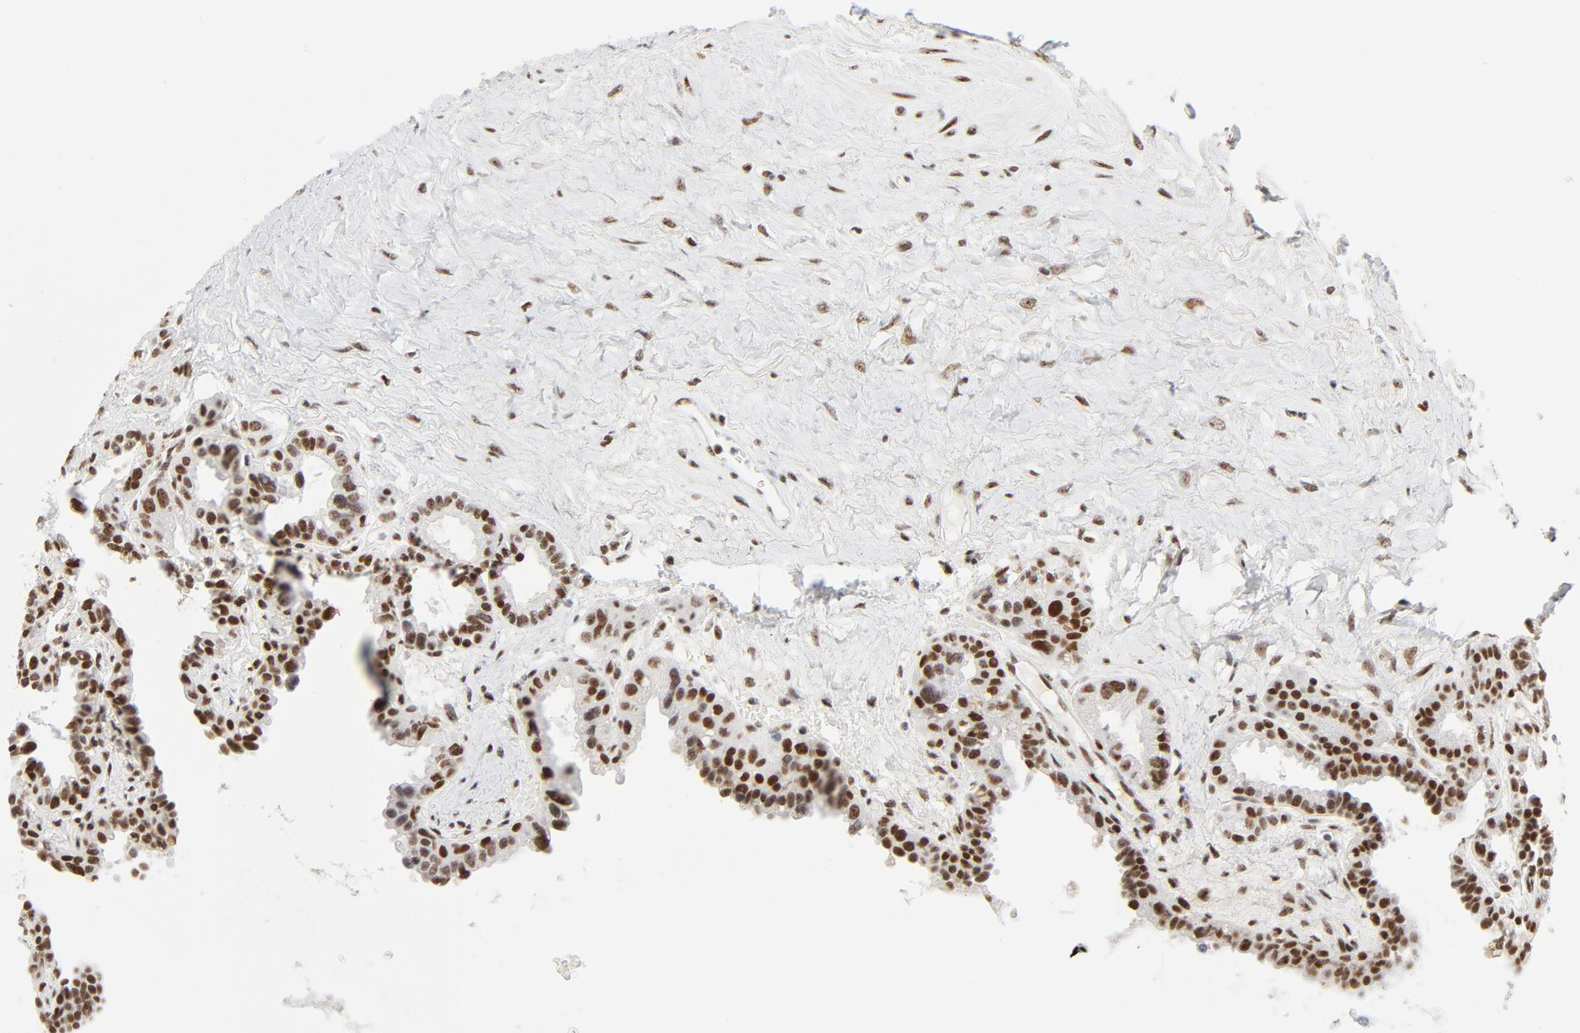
{"staining": {"intensity": "moderate", "quantity": ">75%", "location": "nuclear"}, "tissue": "seminal vesicle", "cell_type": "Glandular cells", "image_type": "normal", "snomed": [{"axis": "morphology", "description": "Normal tissue, NOS"}, {"axis": "topography", "description": "Seminal veicle"}], "caption": "IHC image of benign human seminal vesicle stained for a protein (brown), which shows medium levels of moderate nuclear expression in approximately >75% of glandular cells.", "gene": "GTF2H1", "patient": {"sex": "male", "age": 61}}